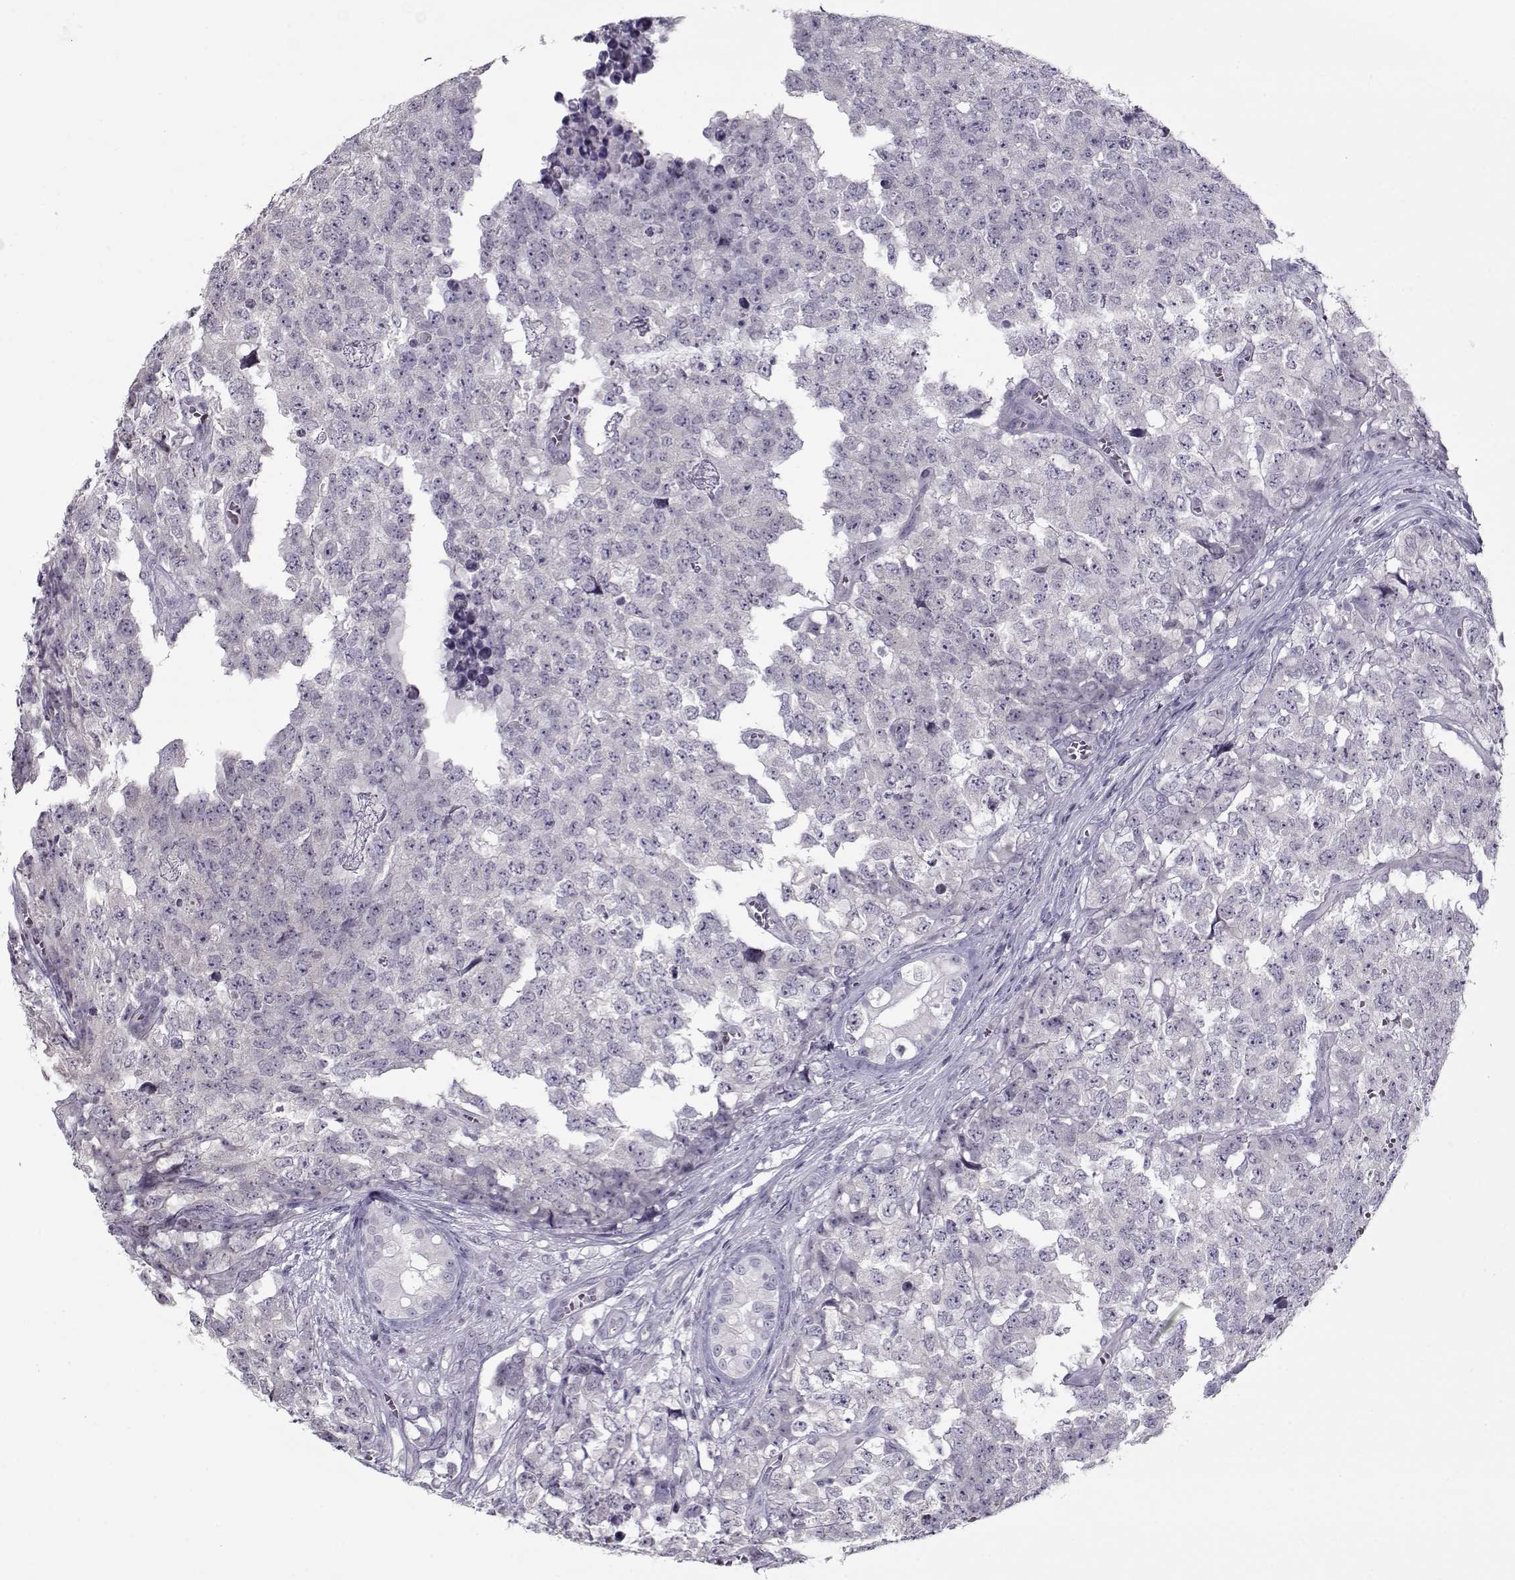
{"staining": {"intensity": "negative", "quantity": "none", "location": "none"}, "tissue": "testis cancer", "cell_type": "Tumor cells", "image_type": "cancer", "snomed": [{"axis": "morphology", "description": "Carcinoma, Embryonal, NOS"}, {"axis": "topography", "description": "Testis"}], "caption": "Histopathology image shows no significant protein staining in tumor cells of testis embryonal carcinoma.", "gene": "CIBAR1", "patient": {"sex": "male", "age": 23}}